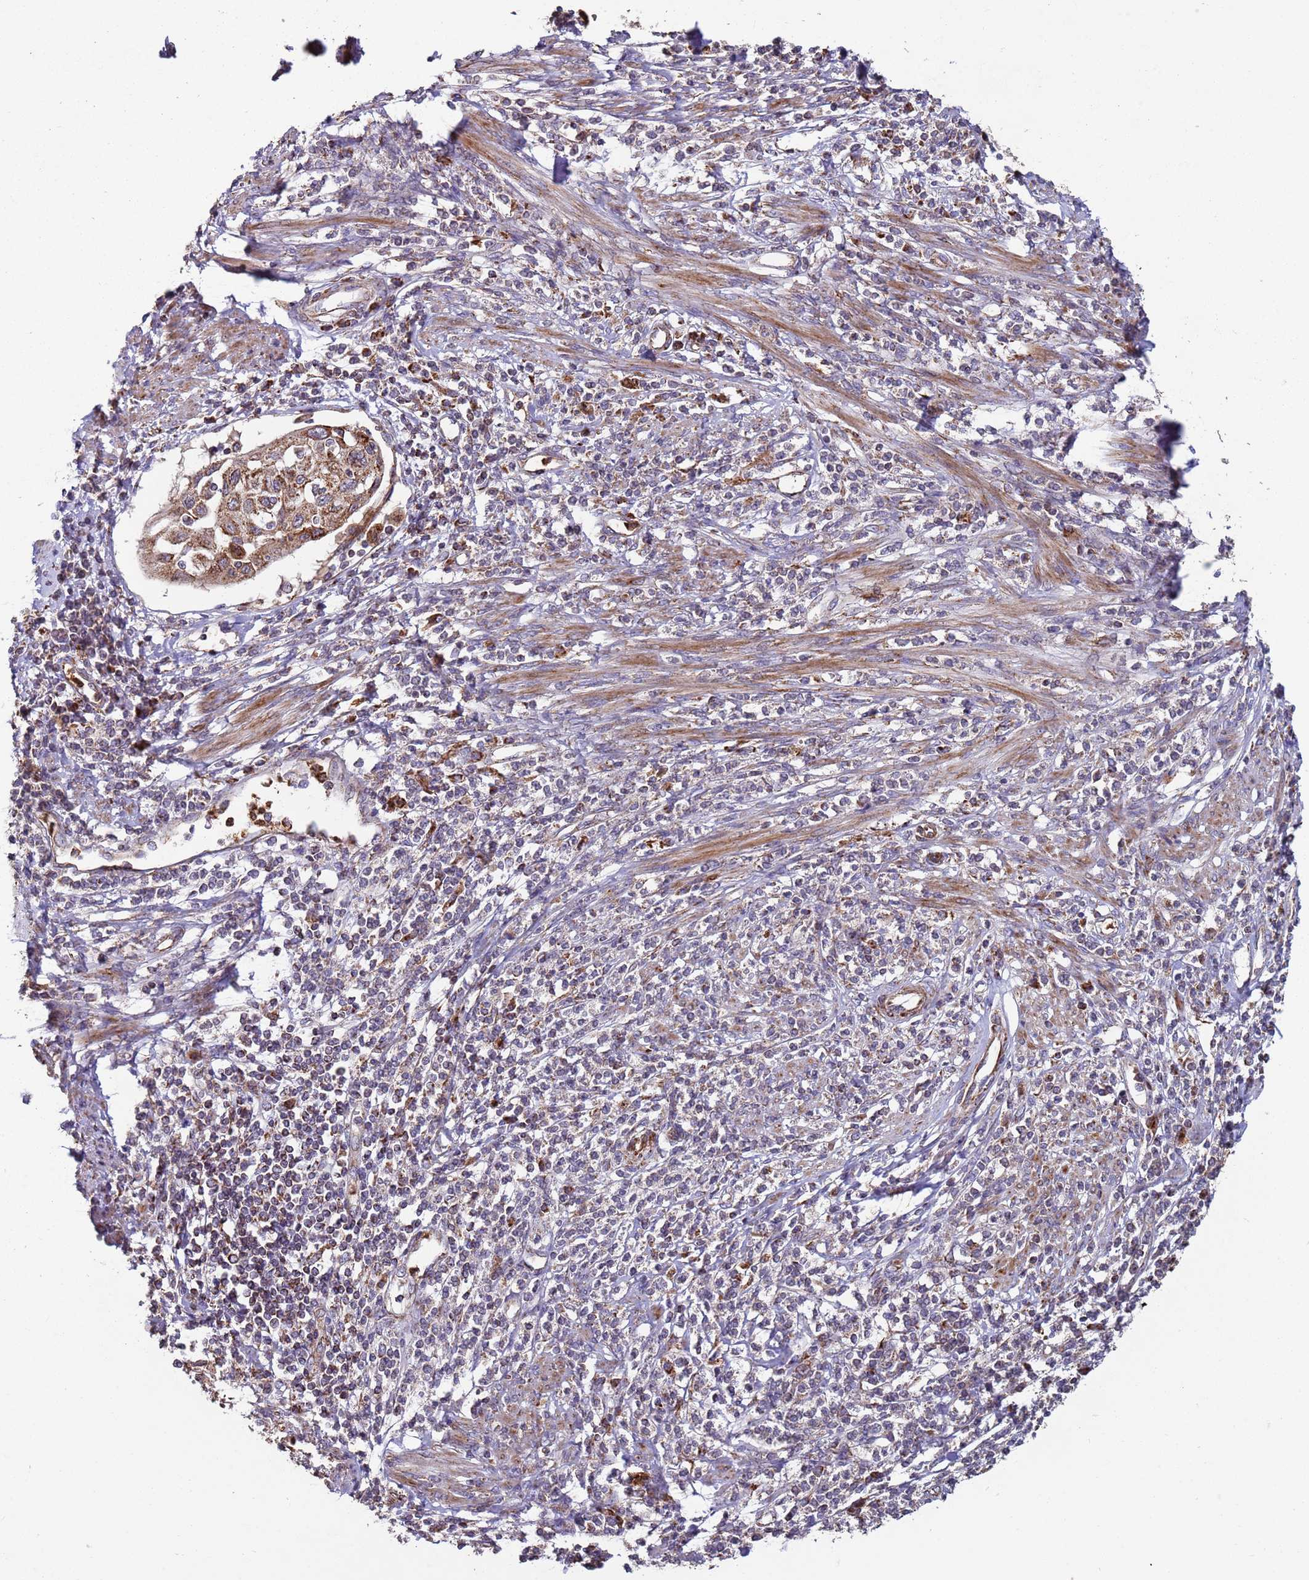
{"staining": {"intensity": "moderate", "quantity": ">75%", "location": "cytoplasmic/membranous"}, "tissue": "cervical cancer", "cell_type": "Tumor cells", "image_type": "cancer", "snomed": [{"axis": "morphology", "description": "Squamous cell carcinoma, NOS"}, {"axis": "topography", "description": "Cervix"}], "caption": "Immunohistochemical staining of human cervical cancer exhibits medium levels of moderate cytoplasmic/membranous expression in approximately >75% of tumor cells.", "gene": "FBXO33", "patient": {"sex": "female", "age": 70}}